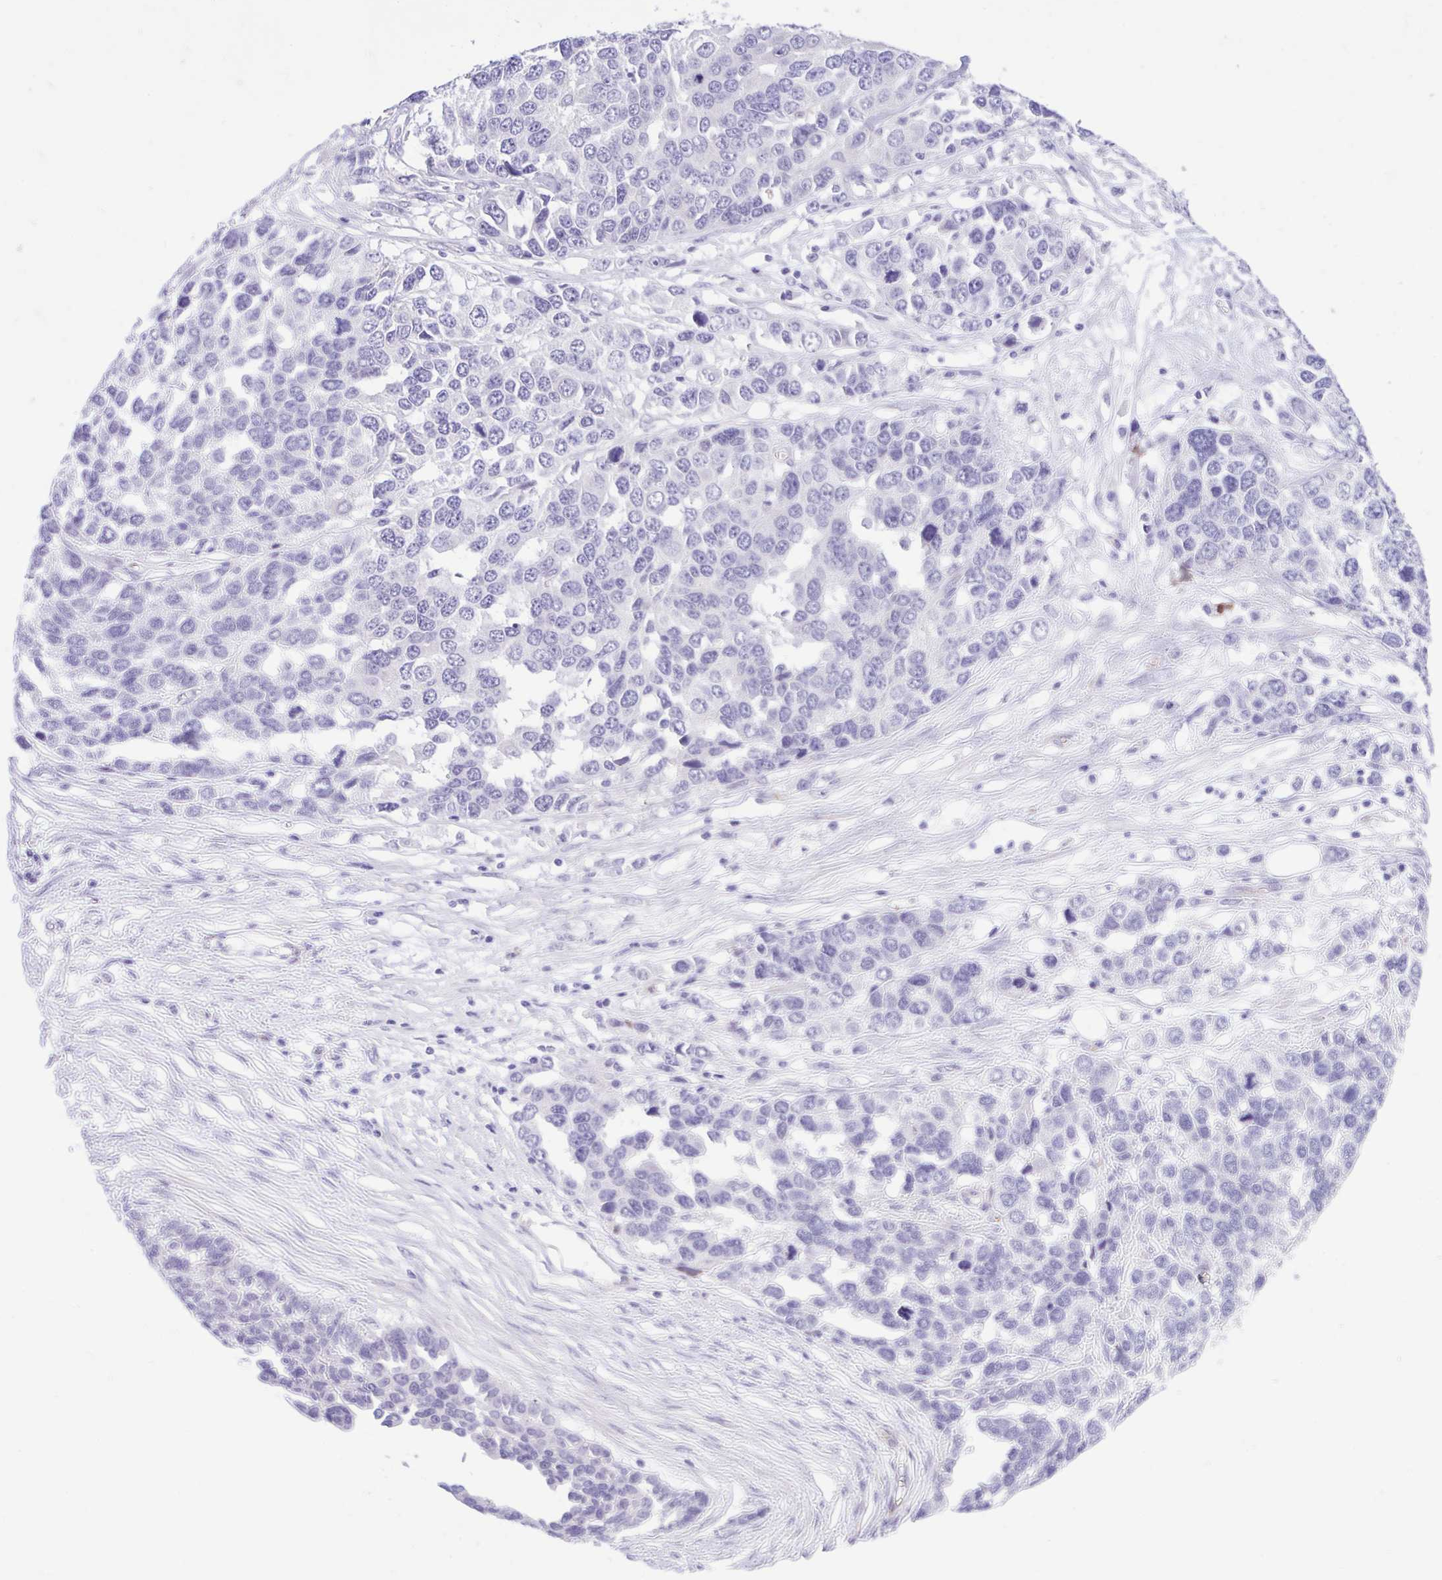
{"staining": {"intensity": "negative", "quantity": "none", "location": "none"}, "tissue": "ovarian cancer", "cell_type": "Tumor cells", "image_type": "cancer", "snomed": [{"axis": "morphology", "description": "Cystadenocarcinoma, serous, NOS"}, {"axis": "topography", "description": "Ovary"}], "caption": "Immunohistochemistry (IHC) of ovarian serous cystadenocarcinoma exhibits no expression in tumor cells.", "gene": "ZNF101", "patient": {"sex": "female", "age": 76}}